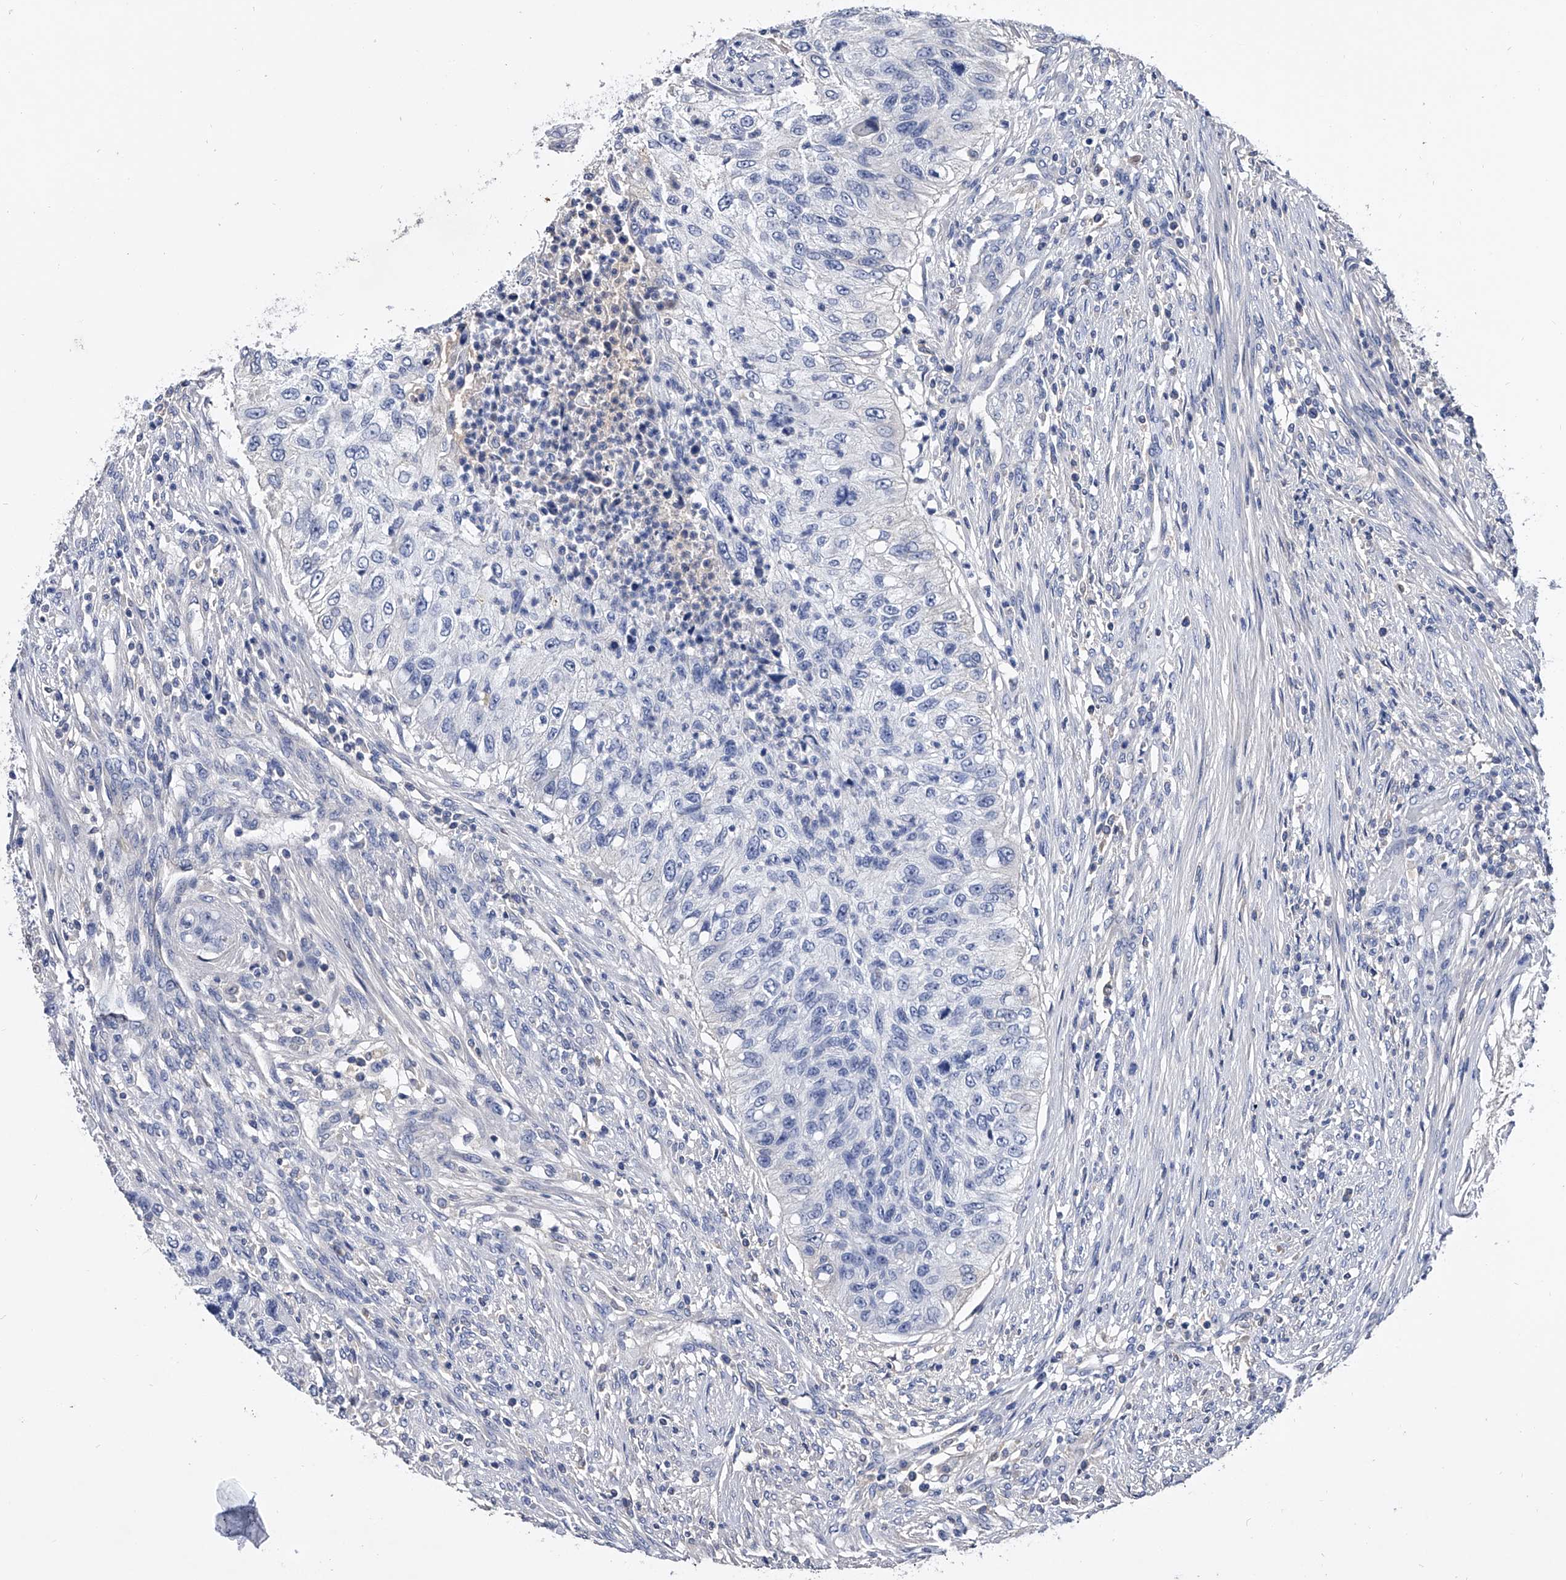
{"staining": {"intensity": "negative", "quantity": "none", "location": "none"}, "tissue": "urothelial cancer", "cell_type": "Tumor cells", "image_type": "cancer", "snomed": [{"axis": "morphology", "description": "Urothelial carcinoma, High grade"}, {"axis": "topography", "description": "Urinary bladder"}], "caption": "Immunohistochemistry histopathology image of human high-grade urothelial carcinoma stained for a protein (brown), which demonstrates no positivity in tumor cells.", "gene": "EFCAB7", "patient": {"sex": "female", "age": 60}}